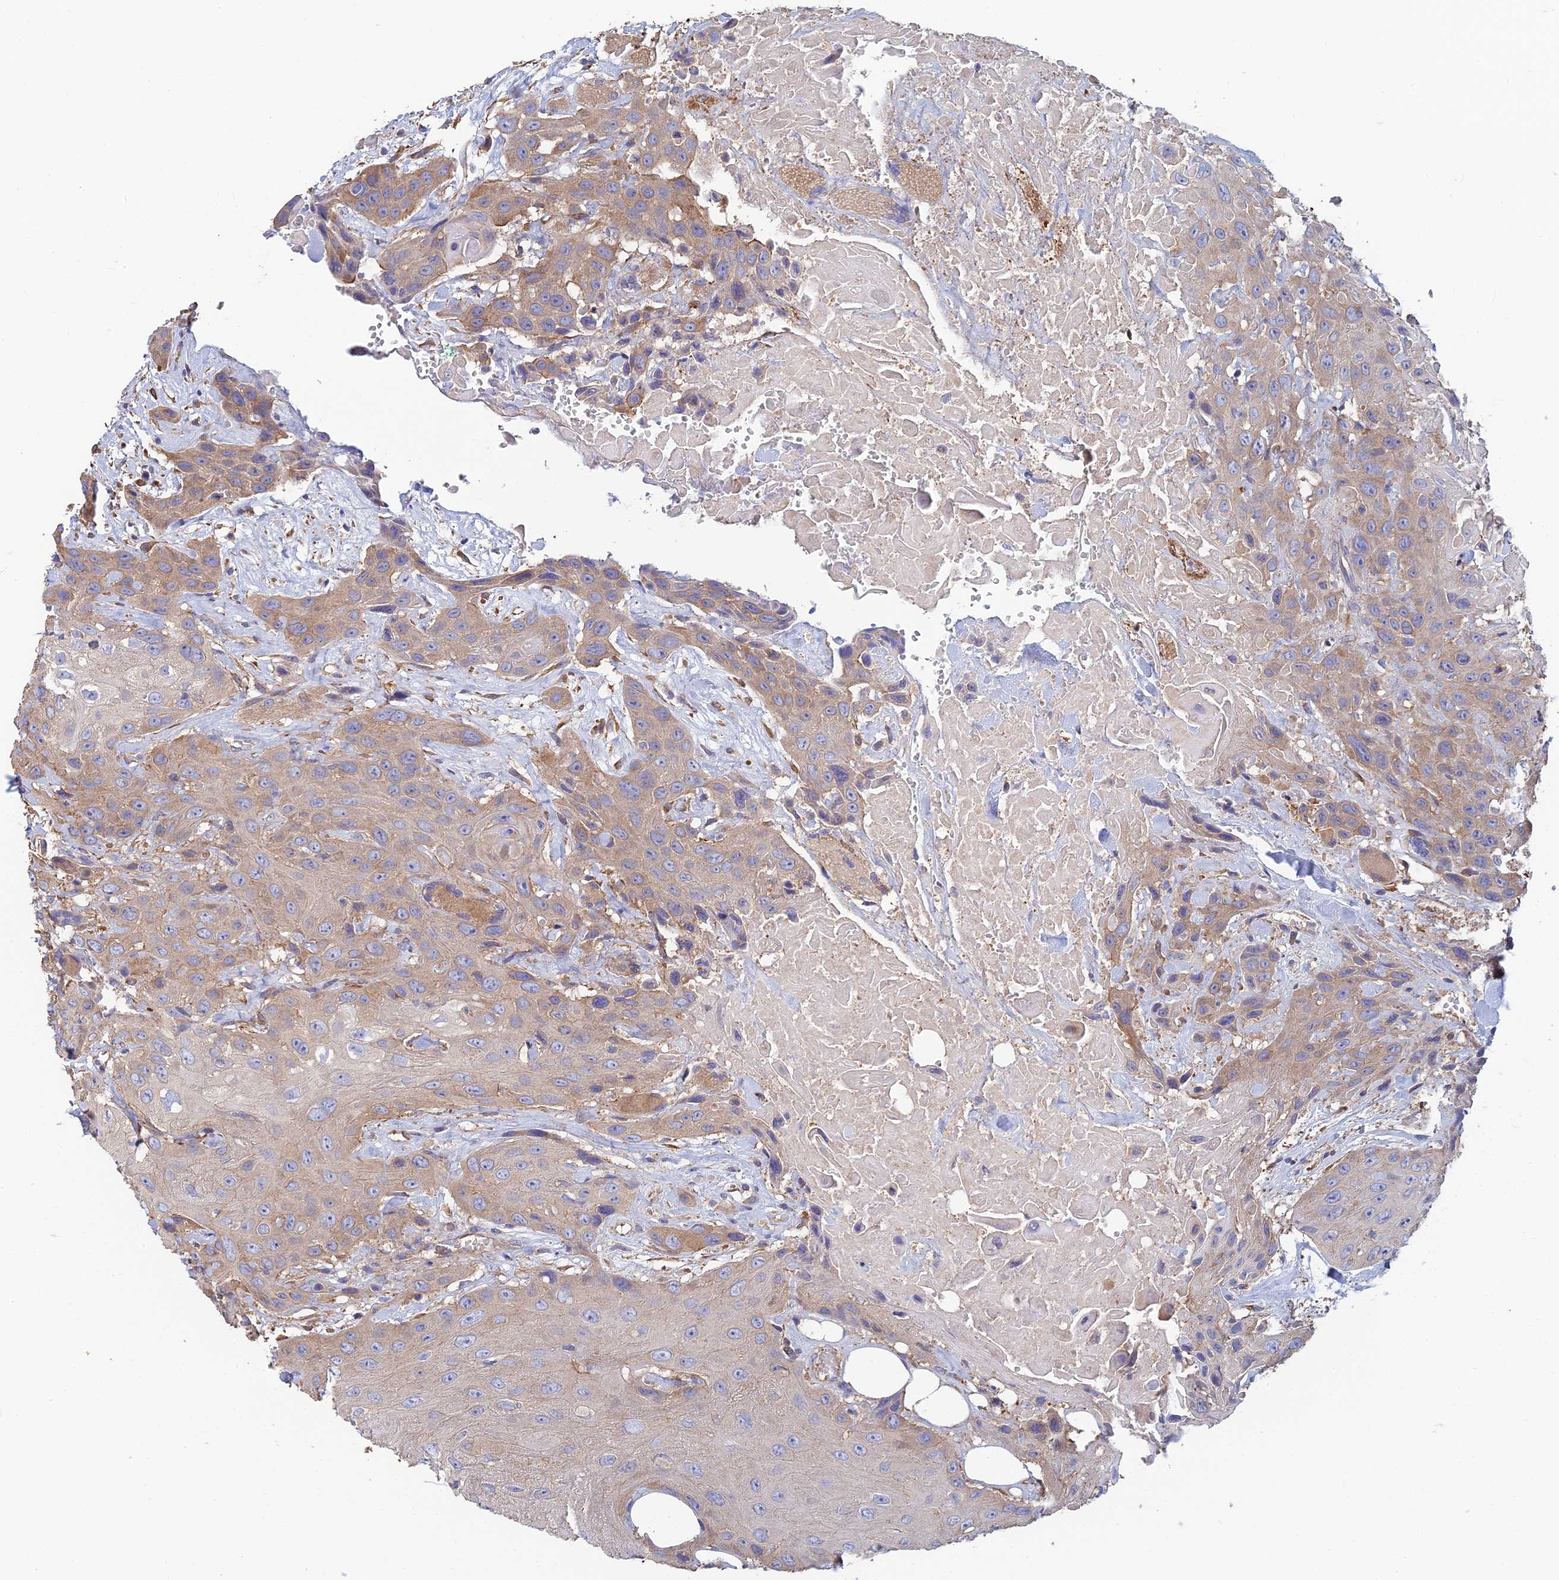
{"staining": {"intensity": "weak", "quantity": ">75%", "location": "cytoplasmic/membranous"}, "tissue": "head and neck cancer", "cell_type": "Tumor cells", "image_type": "cancer", "snomed": [{"axis": "morphology", "description": "Squamous cell carcinoma, NOS"}, {"axis": "topography", "description": "Head-Neck"}], "caption": "This photomicrograph shows head and neck squamous cell carcinoma stained with immunohistochemistry to label a protein in brown. The cytoplasmic/membranous of tumor cells show weak positivity for the protein. Nuclei are counter-stained blue.", "gene": "PCDHA5", "patient": {"sex": "male", "age": 81}}